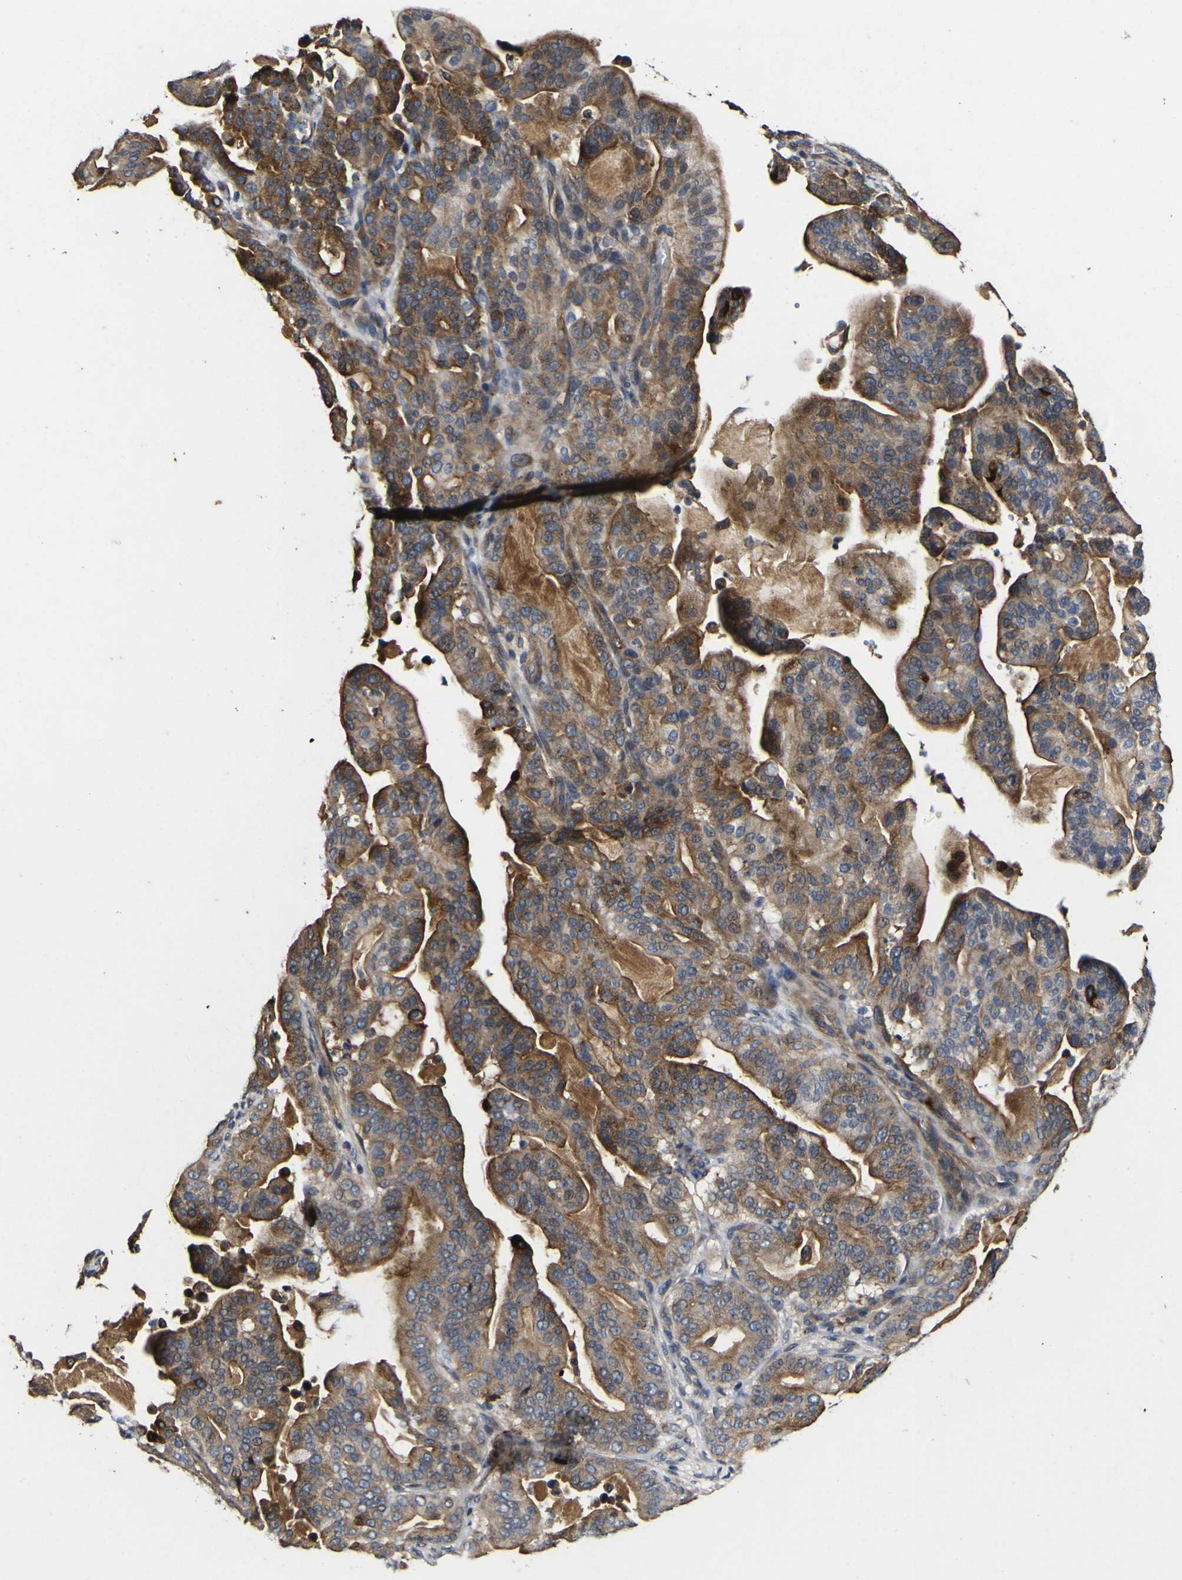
{"staining": {"intensity": "moderate", "quantity": ">75%", "location": "cytoplasmic/membranous"}, "tissue": "pancreatic cancer", "cell_type": "Tumor cells", "image_type": "cancer", "snomed": [{"axis": "morphology", "description": "Adenocarcinoma, NOS"}, {"axis": "topography", "description": "Pancreas"}], "caption": "Brown immunohistochemical staining in pancreatic cancer demonstrates moderate cytoplasmic/membranous staining in about >75% of tumor cells.", "gene": "CCL2", "patient": {"sex": "male", "age": 63}}